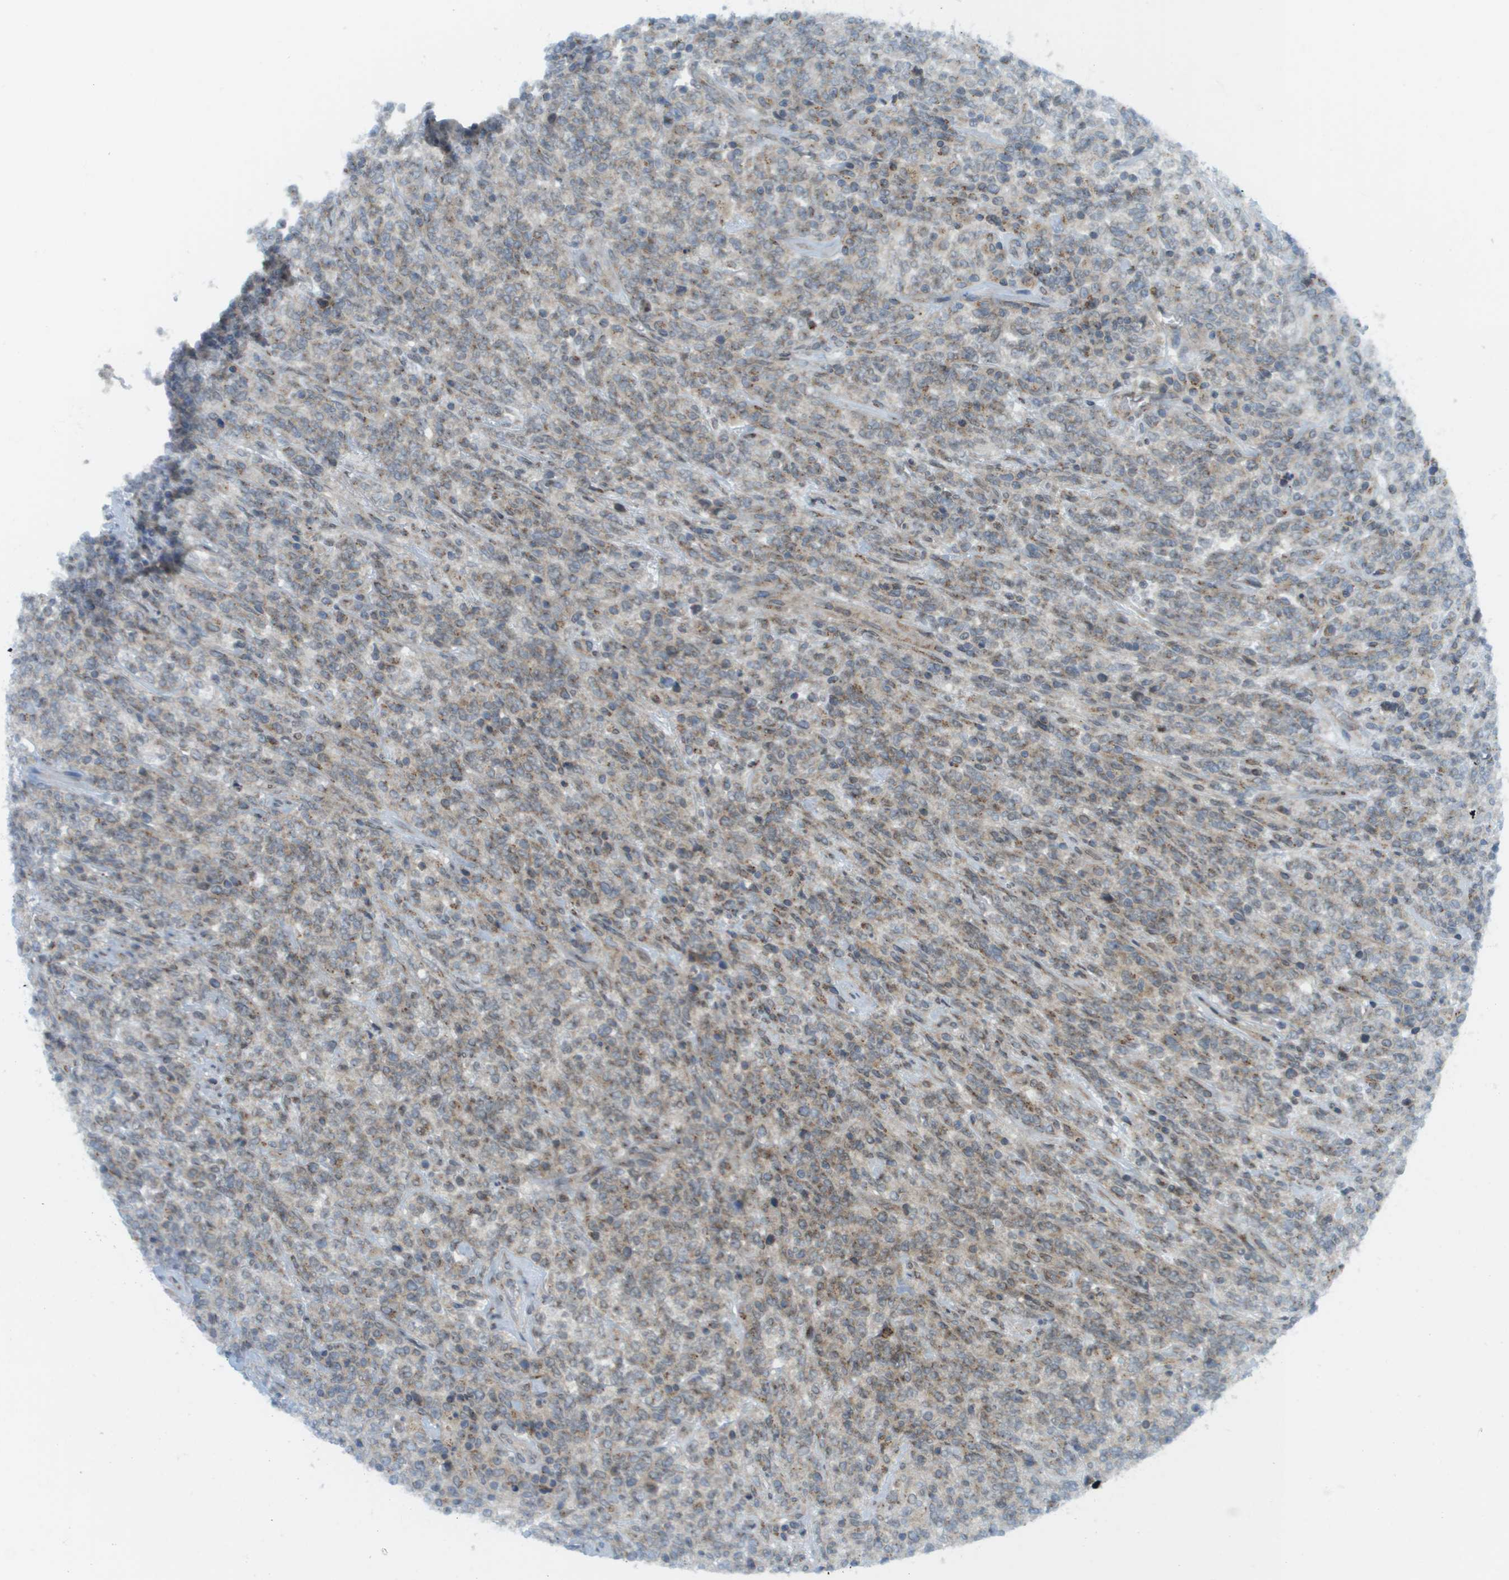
{"staining": {"intensity": "weak", "quantity": "25%-75%", "location": "cytoplasmic/membranous"}, "tissue": "lymphoma", "cell_type": "Tumor cells", "image_type": "cancer", "snomed": [{"axis": "morphology", "description": "Malignant lymphoma, non-Hodgkin's type, High grade"}, {"axis": "topography", "description": "Soft tissue"}], "caption": "Immunohistochemistry (IHC) image of neoplastic tissue: lymphoma stained using IHC reveals low levels of weak protein expression localized specifically in the cytoplasmic/membranous of tumor cells, appearing as a cytoplasmic/membranous brown color.", "gene": "EVC", "patient": {"sex": "male", "age": 18}}